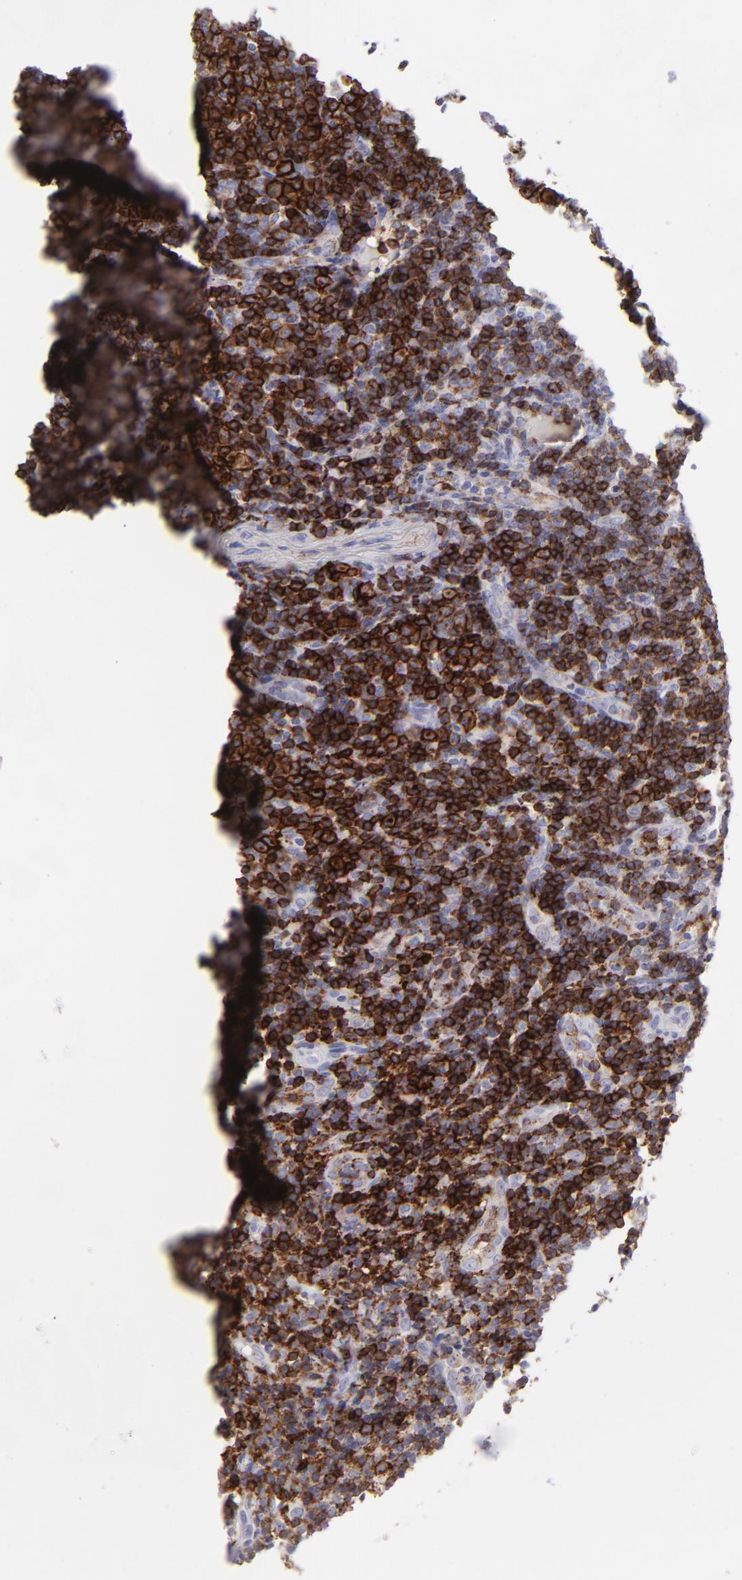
{"staining": {"intensity": "strong", "quantity": "<25%", "location": "cytoplasmic/membranous"}, "tissue": "tonsil", "cell_type": "Germinal center cells", "image_type": "normal", "snomed": [{"axis": "morphology", "description": "Normal tissue, NOS"}, {"axis": "topography", "description": "Tonsil"}], "caption": "Tonsil was stained to show a protein in brown. There is medium levels of strong cytoplasmic/membranous expression in about <25% of germinal center cells. The protein is stained brown, and the nuclei are stained in blue (DAB (3,3'-diaminobenzidine) IHC with brightfield microscopy, high magnification).", "gene": "CD27", "patient": {"sex": "female", "age": 40}}